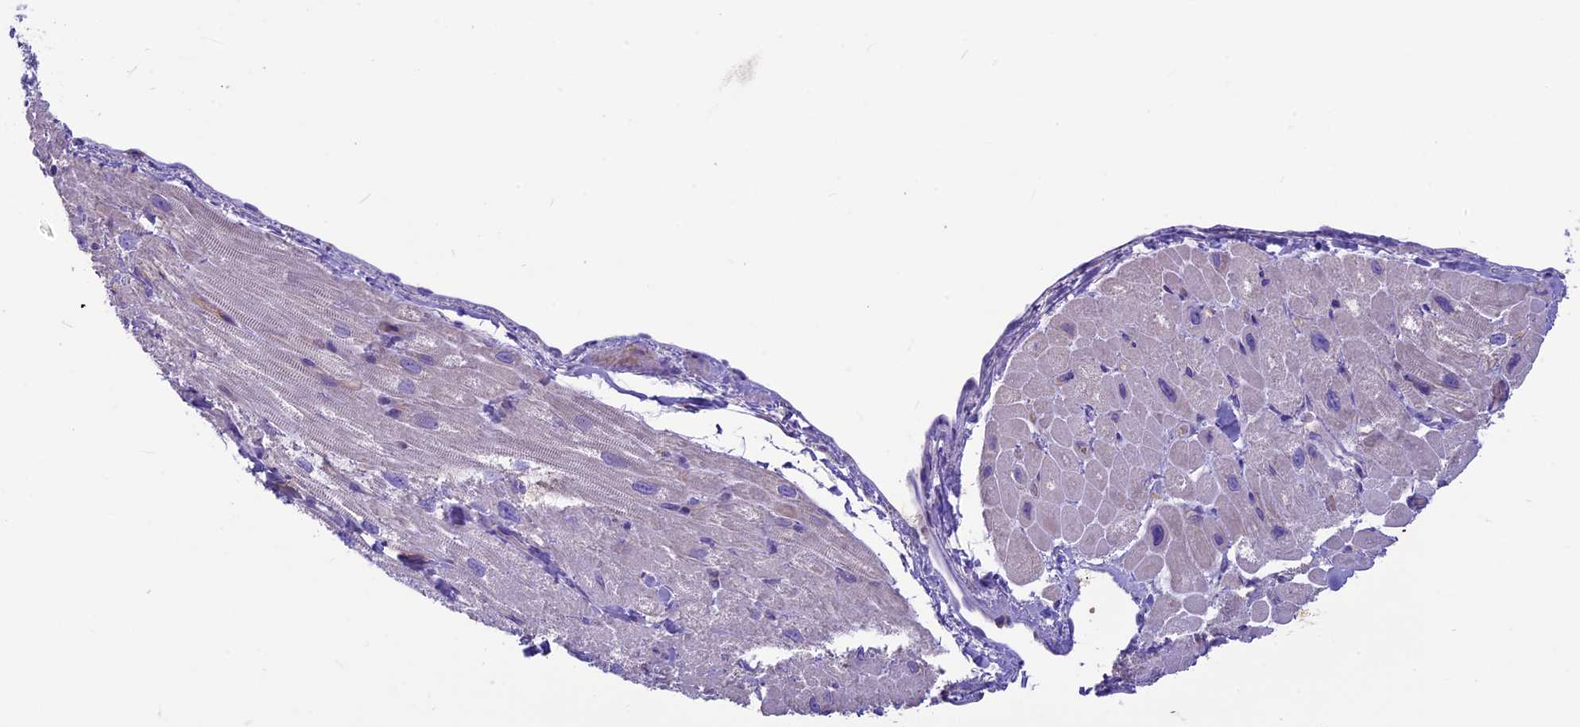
{"staining": {"intensity": "weak", "quantity": "<25%", "location": "cytoplasmic/membranous"}, "tissue": "heart muscle", "cell_type": "Cardiomyocytes", "image_type": "normal", "snomed": [{"axis": "morphology", "description": "Normal tissue, NOS"}, {"axis": "topography", "description": "Heart"}], "caption": "High power microscopy micrograph of an IHC photomicrograph of normal heart muscle, revealing no significant positivity in cardiomyocytes. The staining is performed using DAB brown chromogen with nuclei counter-stained in using hematoxylin.", "gene": "CDAN1", "patient": {"sex": "male", "age": 65}}